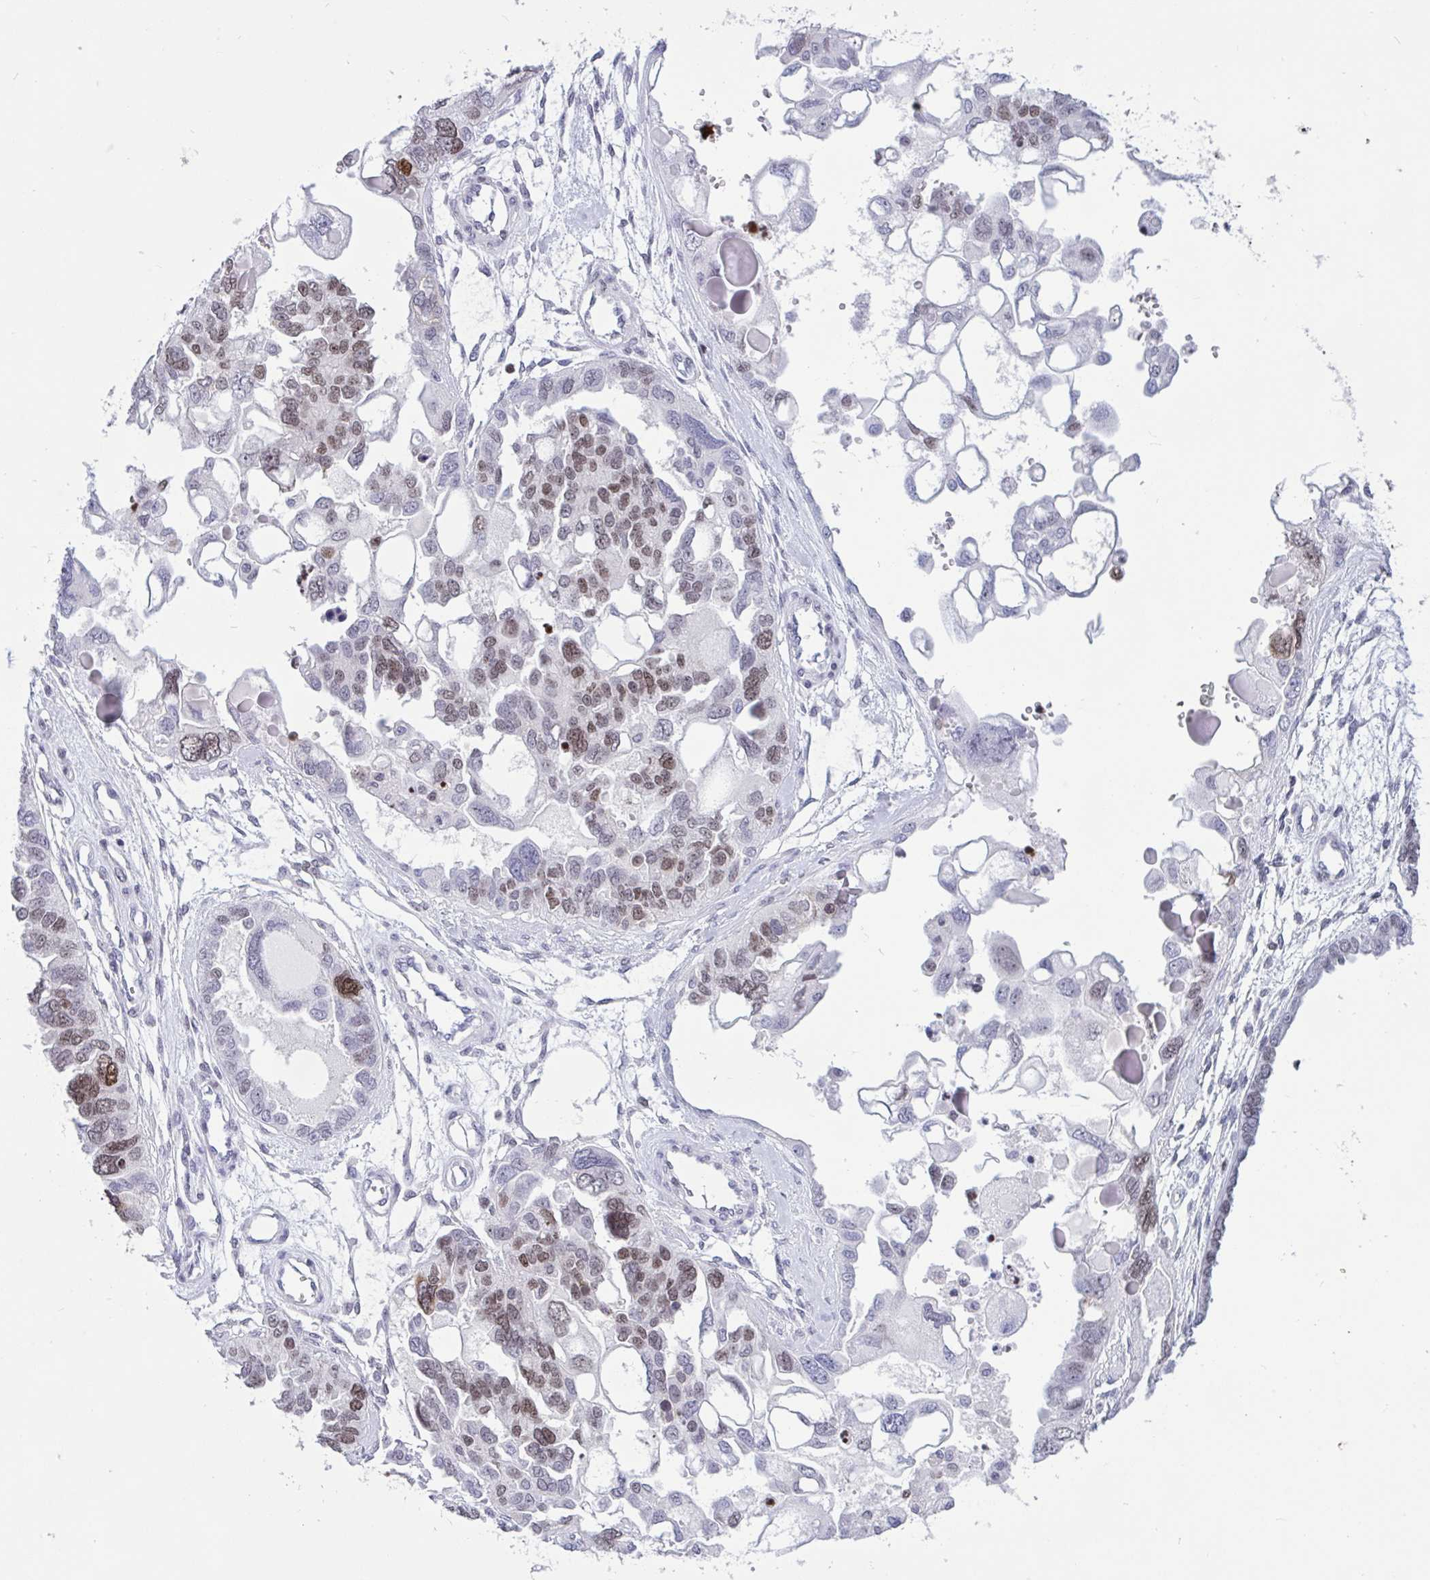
{"staining": {"intensity": "weak", "quantity": "25%-75%", "location": "nuclear"}, "tissue": "ovarian cancer", "cell_type": "Tumor cells", "image_type": "cancer", "snomed": [{"axis": "morphology", "description": "Cystadenocarcinoma, serous, NOS"}, {"axis": "topography", "description": "Ovary"}], "caption": "Approximately 25%-75% of tumor cells in human ovarian serous cystadenocarcinoma demonstrate weak nuclear protein positivity as visualized by brown immunohistochemical staining.", "gene": "HMGB2", "patient": {"sex": "female", "age": 51}}